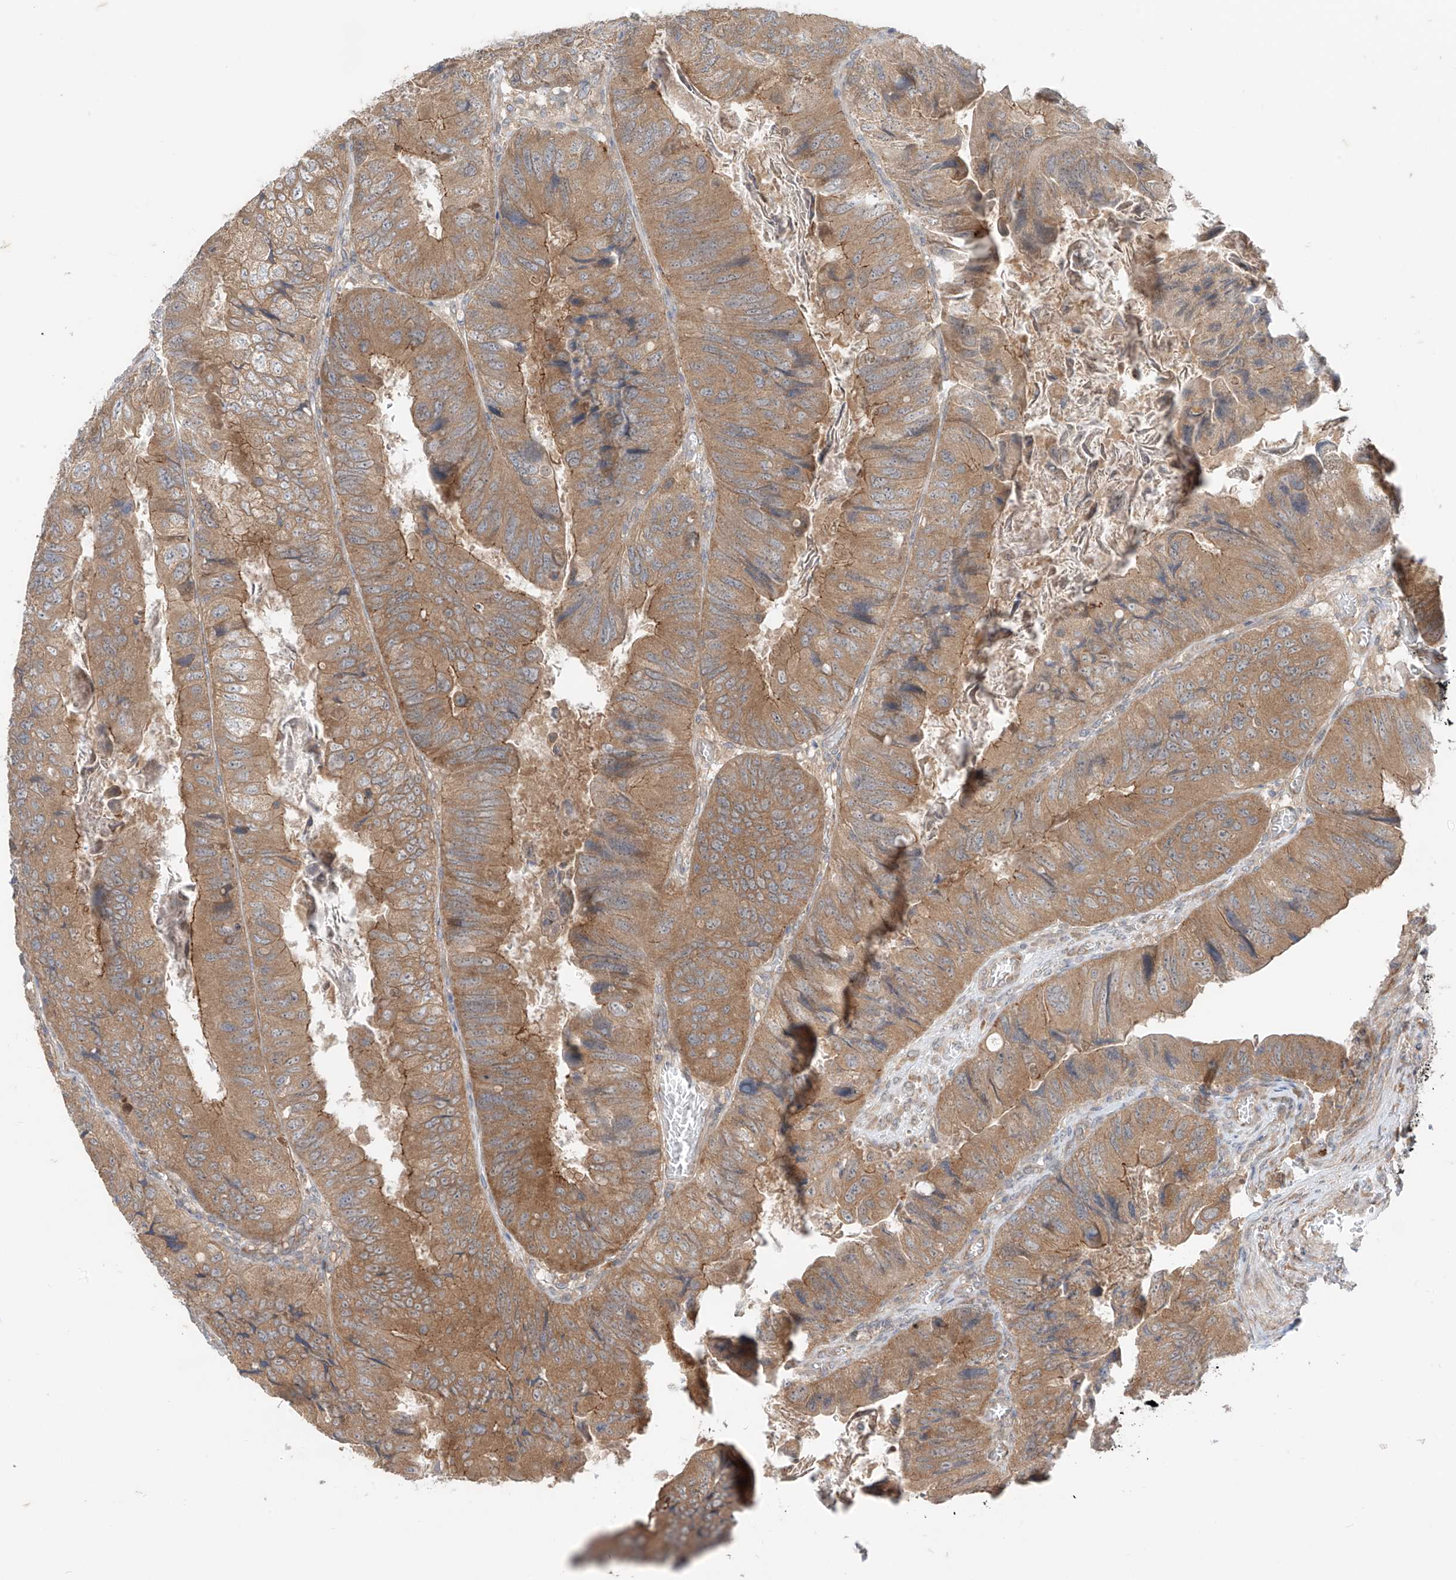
{"staining": {"intensity": "moderate", "quantity": ">75%", "location": "cytoplasmic/membranous"}, "tissue": "colorectal cancer", "cell_type": "Tumor cells", "image_type": "cancer", "snomed": [{"axis": "morphology", "description": "Adenocarcinoma, NOS"}, {"axis": "topography", "description": "Rectum"}], "caption": "IHC photomicrograph of neoplastic tissue: colorectal cancer stained using IHC reveals medium levels of moderate protein expression localized specifically in the cytoplasmic/membranous of tumor cells, appearing as a cytoplasmic/membranous brown color.", "gene": "MTUS2", "patient": {"sex": "male", "age": 63}}